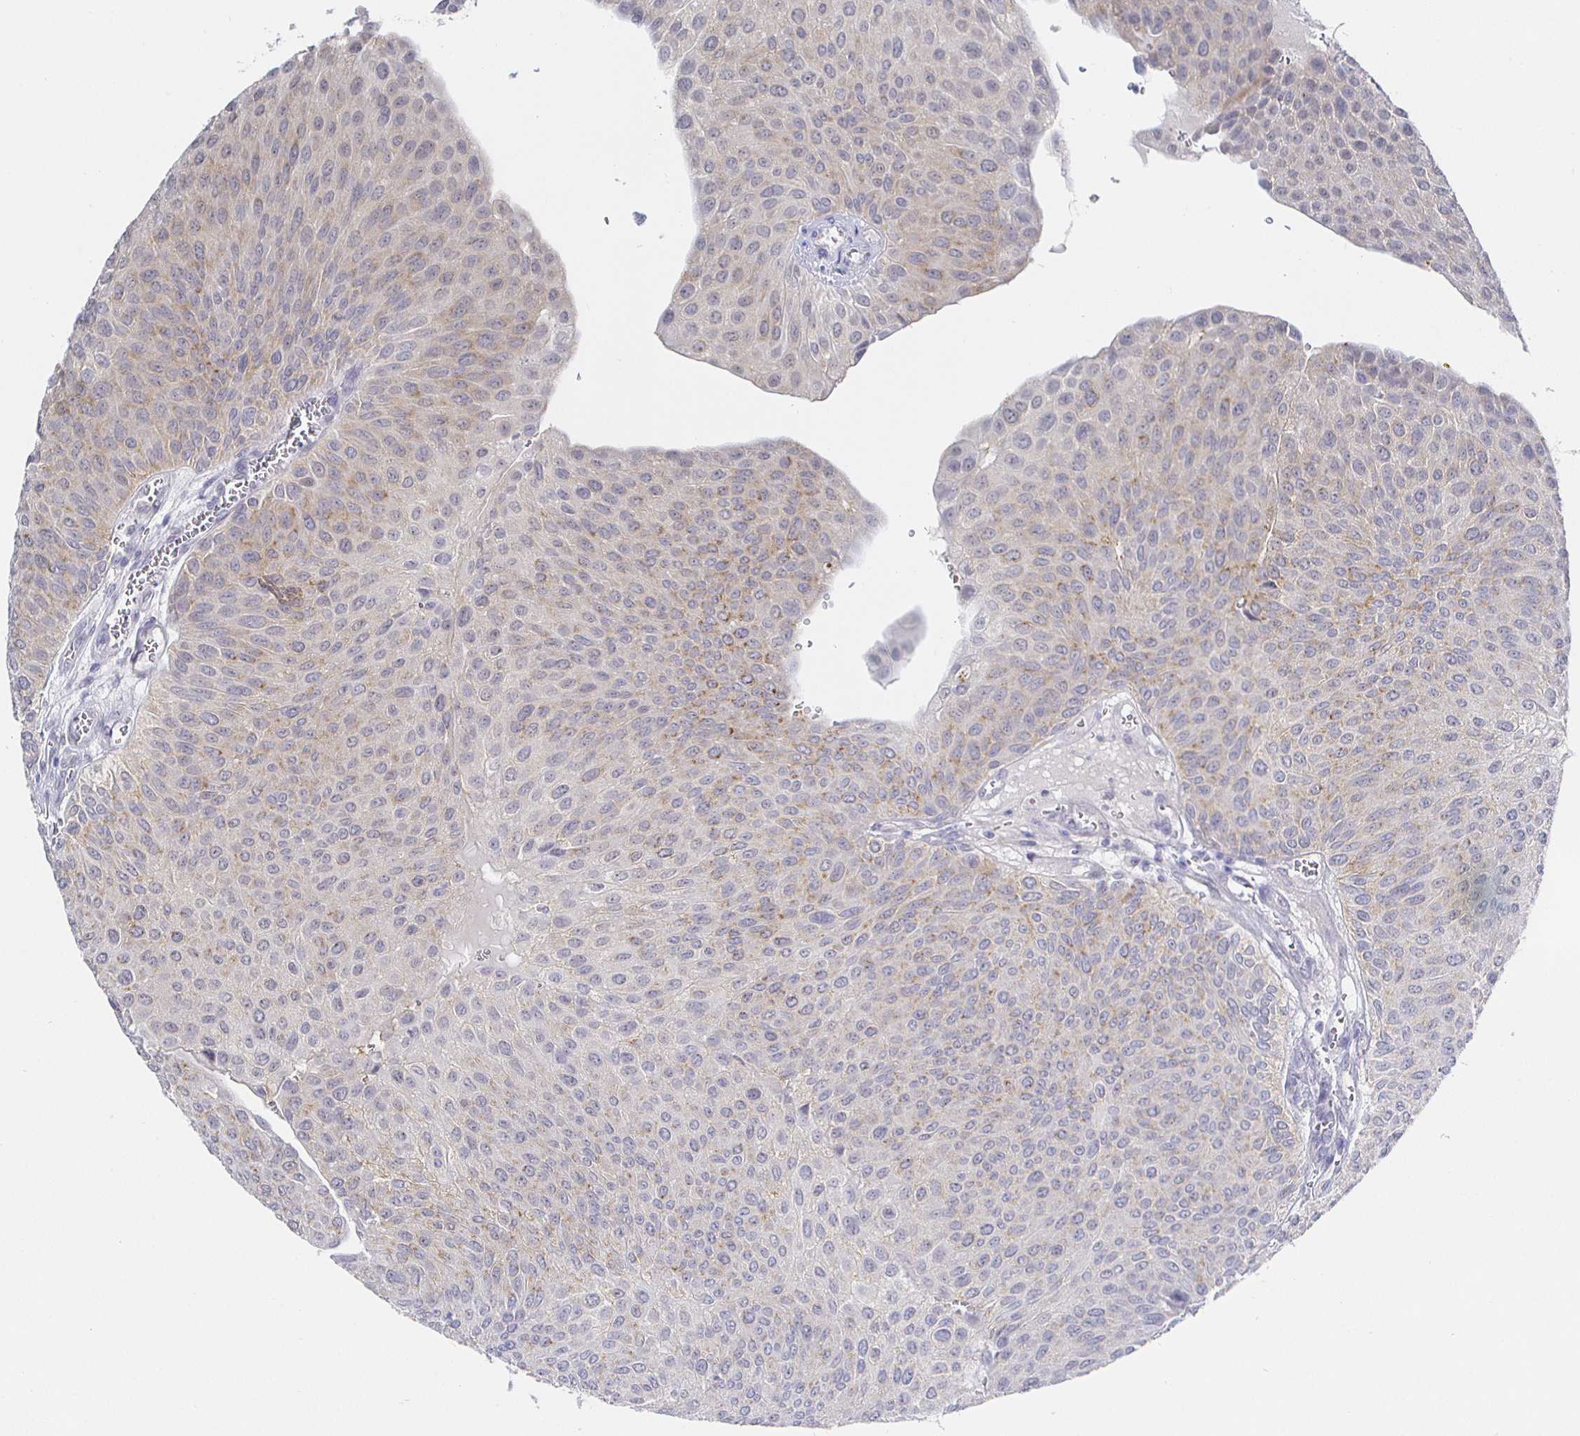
{"staining": {"intensity": "weak", "quantity": "25%-75%", "location": "cytoplasmic/membranous"}, "tissue": "urothelial cancer", "cell_type": "Tumor cells", "image_type": "cancer", "snomed": [{"axis": "morphology", "description": "Urothelial carcinoma, NOS"}, {"axis": "topography", "description": "Urinary bladder"}], "caption": "A brown stain labels weak cytoplasmic/membranous staining of a protein in urothelial cancer tumor cells. The staining is performed using DAB (3,3'-diaminobenzidine) brown chromogen to label protein expression. The nuclei are counter-stained blue using hematoxylin.", "gene": "LRRC23", "patient": {"sex": "male", "age": 67}}